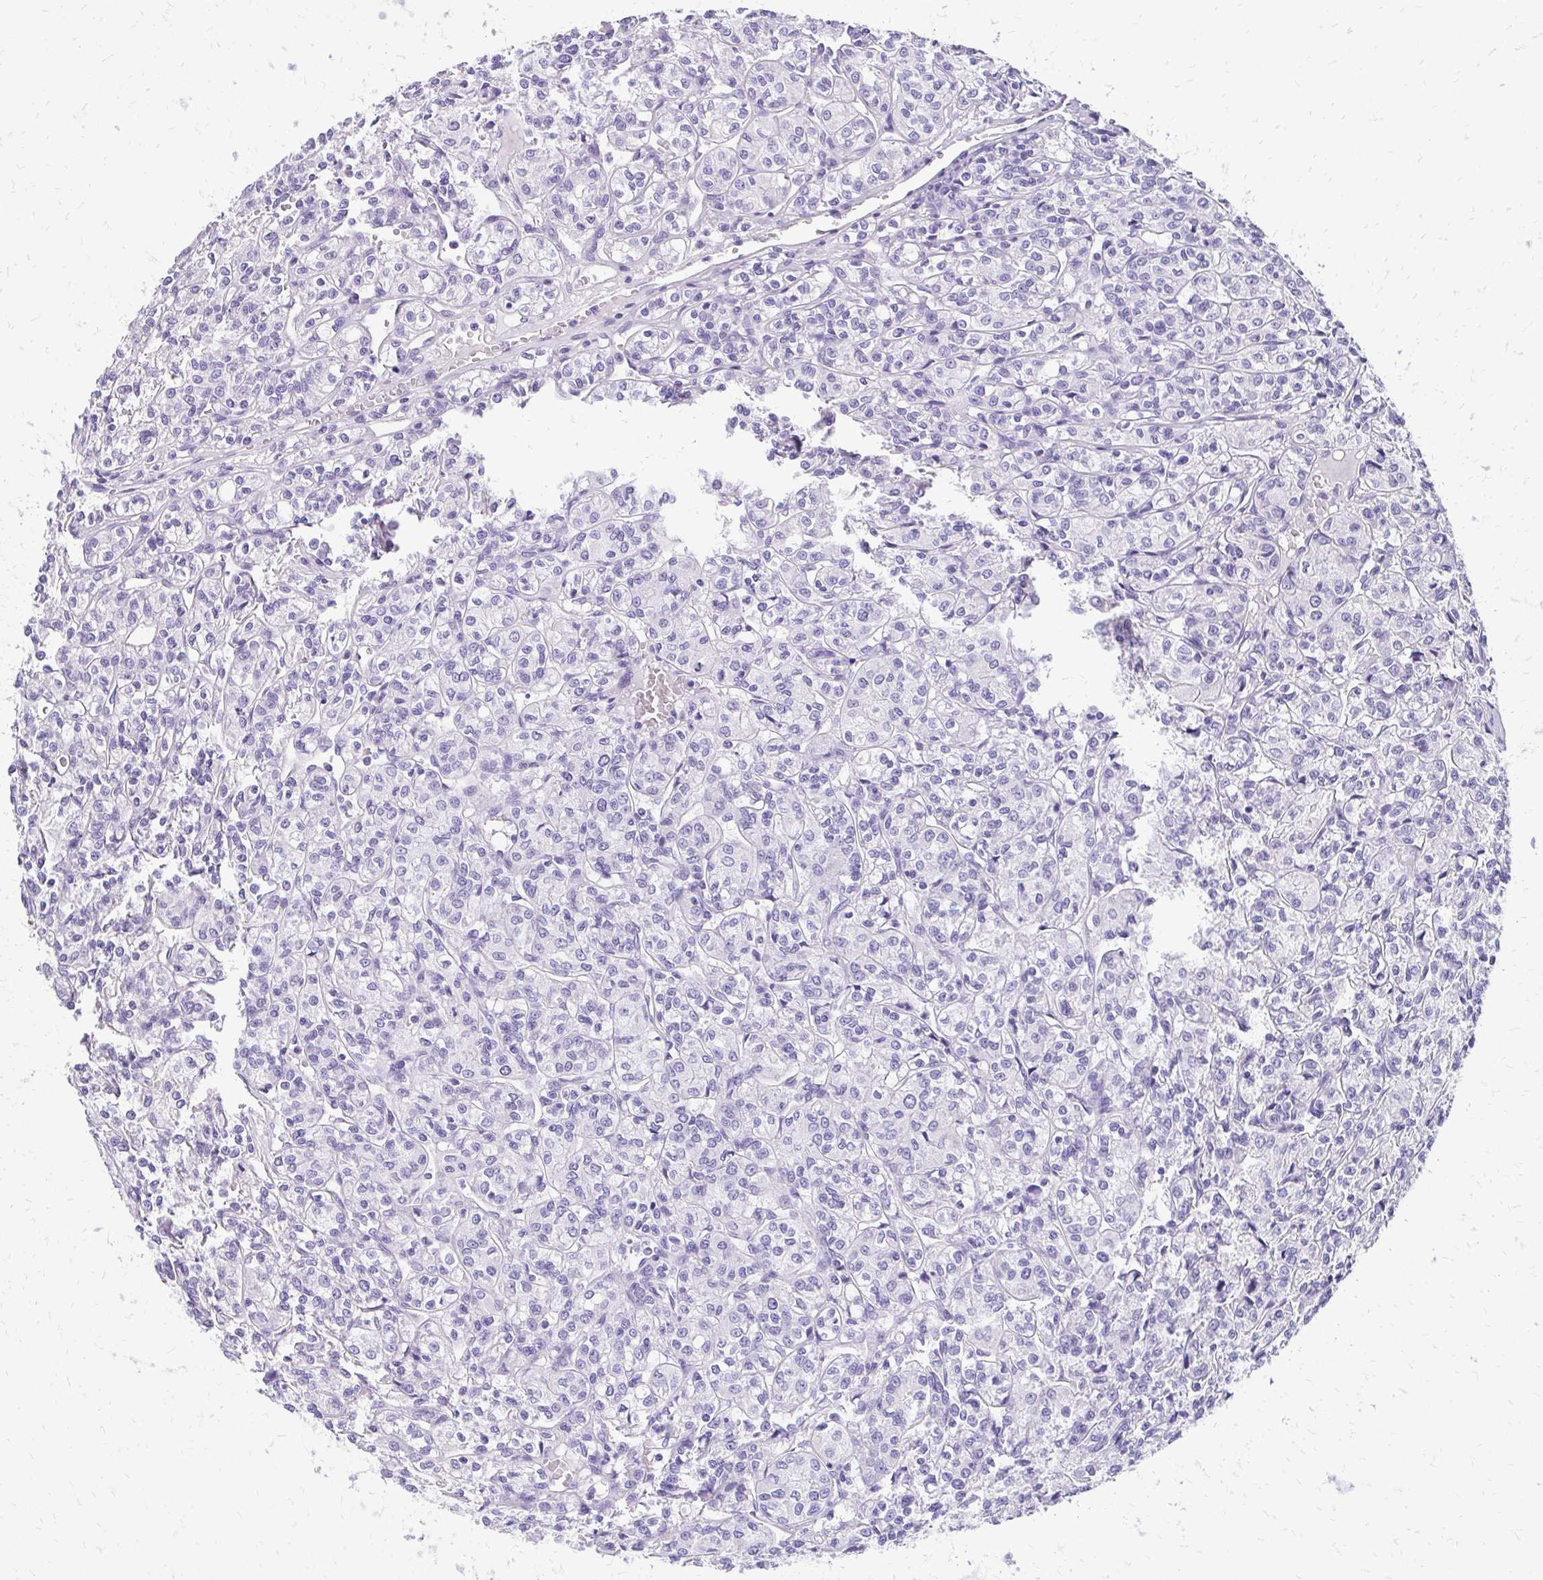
{"staining": {"intensity": "negative", "quantity": "none", "location": "none"}, "tissue": "renal cancer", "cell_type": "Tumor cells", "image_type": "cancer", "snomed": [{"axis": "morphology", "description": "Adenocarcinoma, NOS"}, {"axis": "topography", "description": "Kidney"}], "caption": "A micrograph of human renal cancer (adenocarcinoma) is negative for staining in tumor cells. Brightfield microscopy of immunohistochemistry stained with DAB (brown) and hematoxylin (blue), captured at high magnification.", "gene": "SLC32A1", "patient": {"sex": "male", "age": 36}}